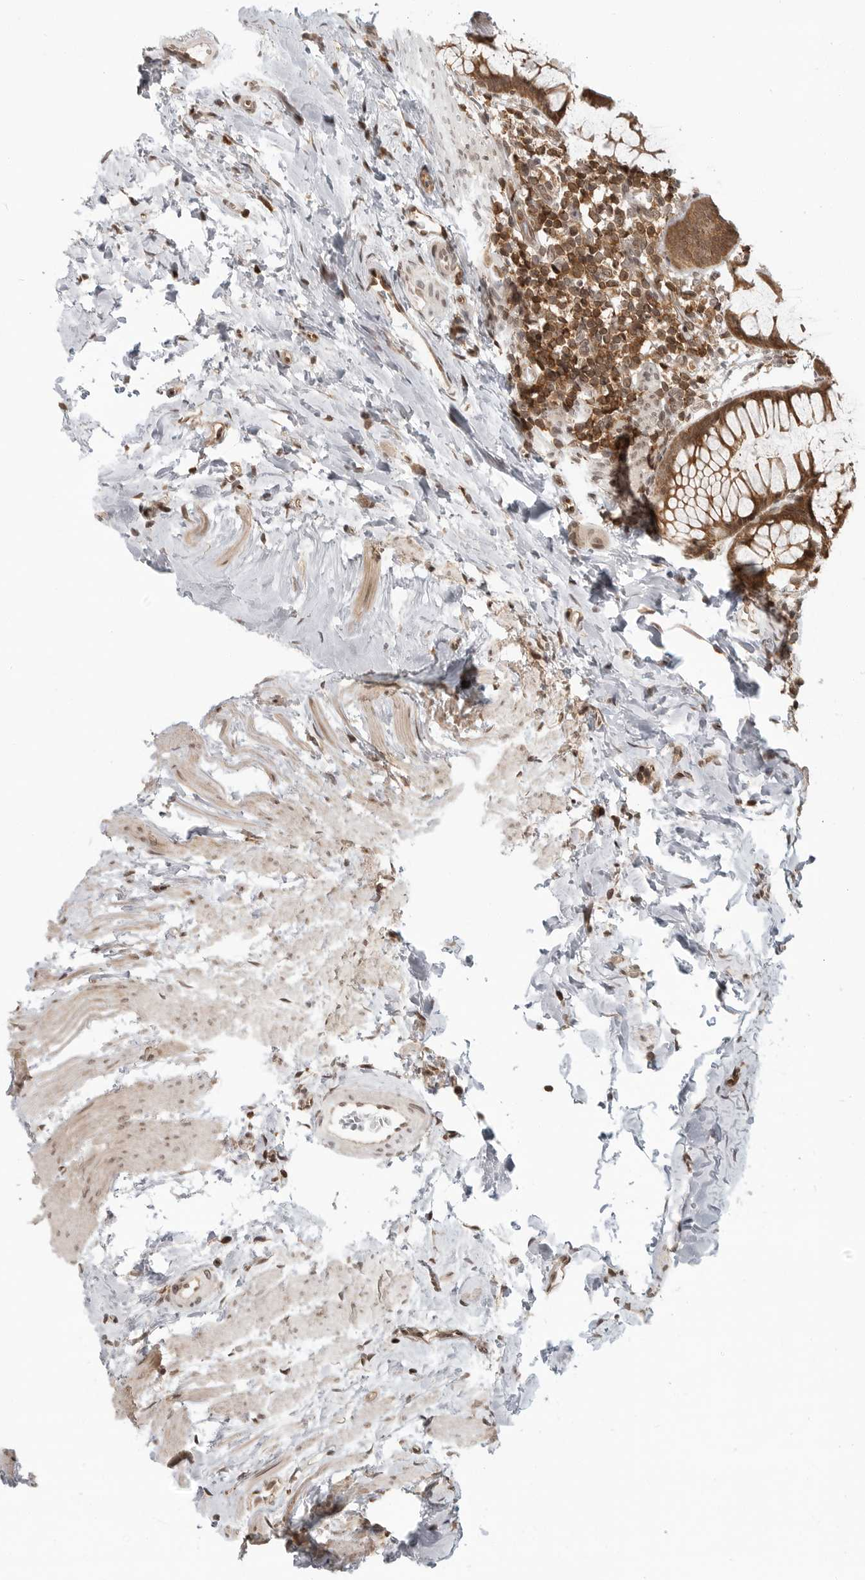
{"staining": {"intensity": "moderate", "quantity": ">75%", "location": "cytoplasmic/membranous,nuclear"}, "tissue": "colon", "cell_type": "Endothelial cells", "image_type": "normal", "snomed": [{"axis": "morphology", "description": "Normal tissue, NOS"}, {"axis": "topography", "description": "Colon"}], "caption": "Immunohistochemical staining of normal human colon demonstrates medium levels of moderate cytoplasmic/membranous,nuclear positivity in approximately >75% of endothelial cells. (DAB (3,3'-diaminobenzidine) = brown stain, brightfield microscopy at high magnification).", "gene": "SZRD1", "patient": {"sex": "female", "age": 62}}